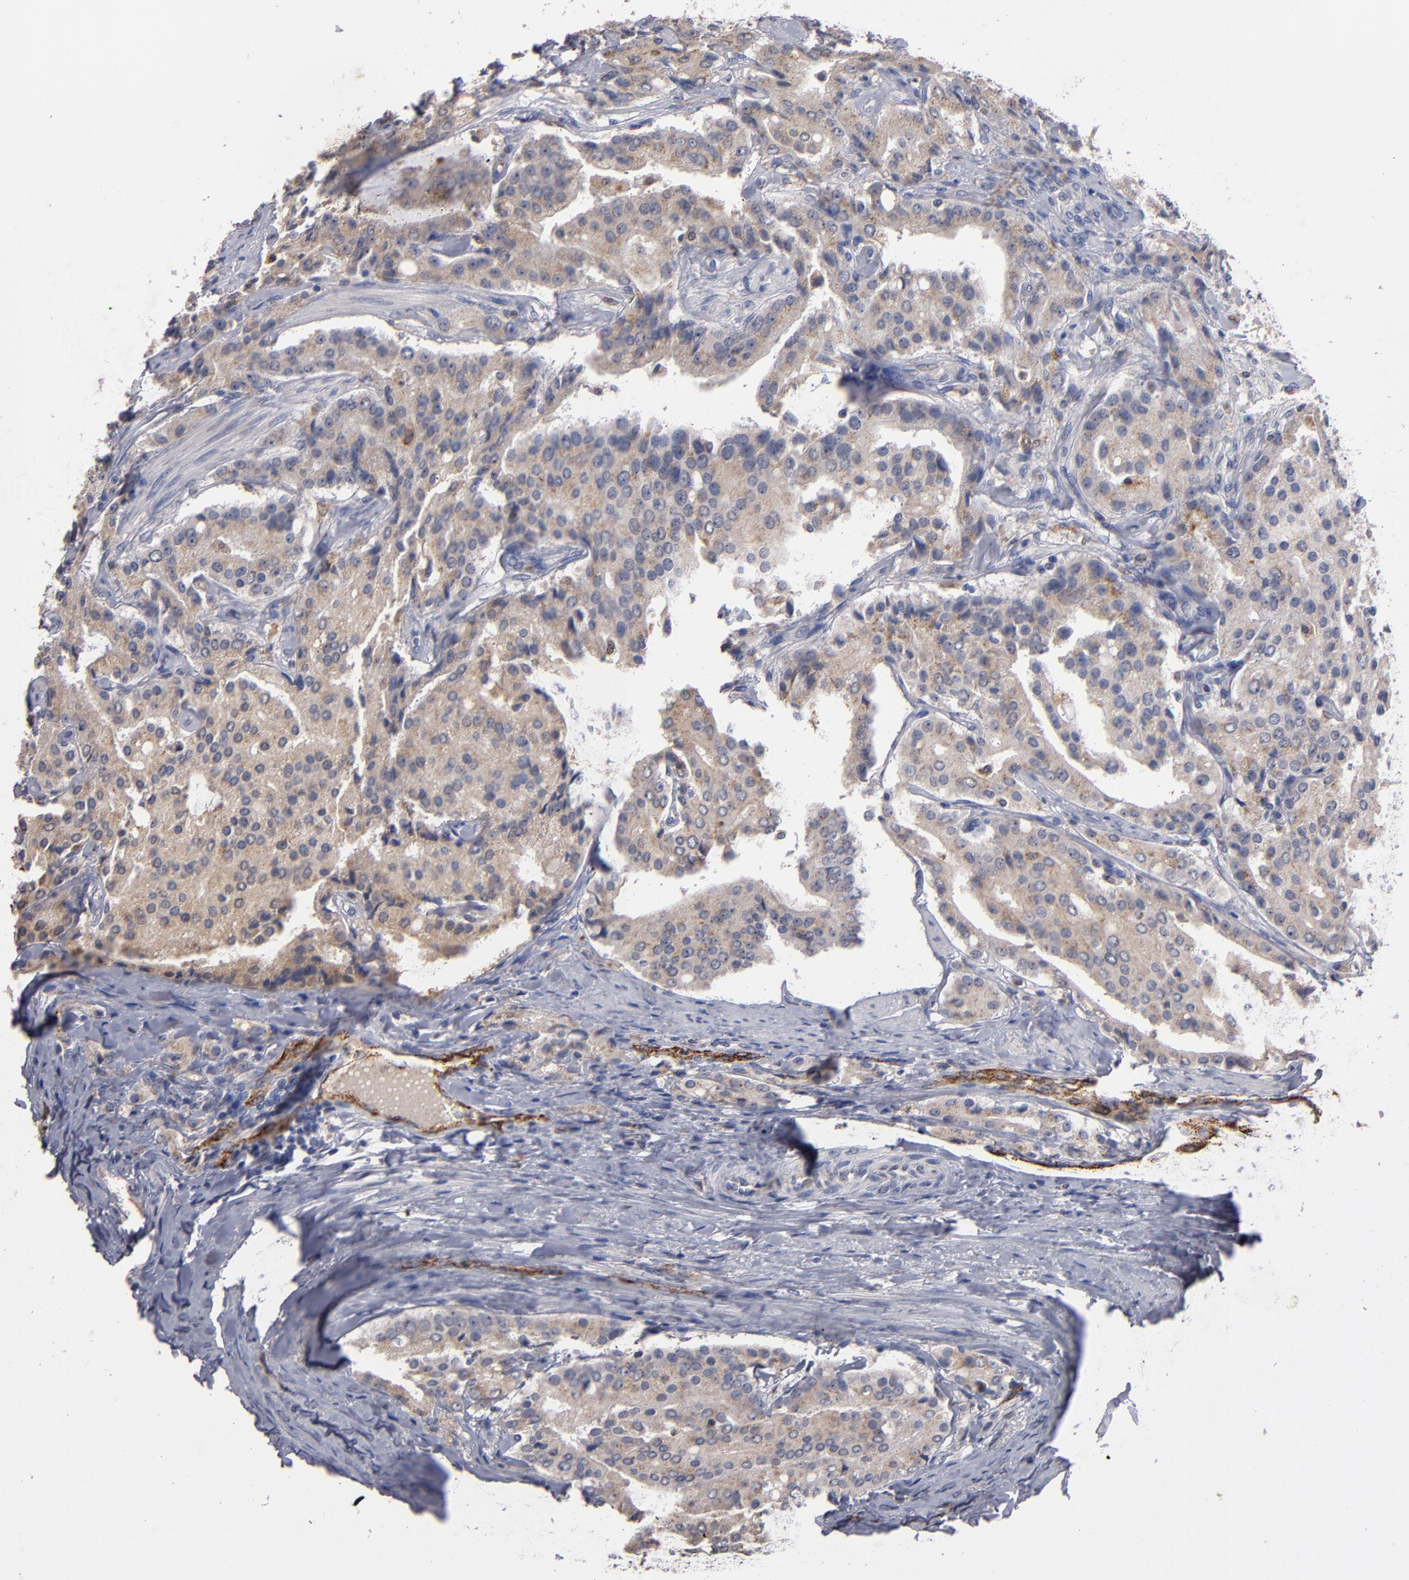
{"staining": {"intensity": "moderate", "quantity": ">75%", "location": "cytoplasmic/membranous"}, "tissue": "prostate cancer", "cell_type": "Tumor cells", "image_type": "cancer", "snomed": [{"axis": "morphology", "description": "Adenocarcinoma, Medium grade"}, {"axis": "topography", "description": "Prostate"}], "caption": "This is an image of immunohistochemistry (IHC) staining of prostate cancer, which shows moderate staining in the cytoplasmic/membranous of tumor cells.", "gene": "SELP", "patient": {"sex": "male", "age": 72}}